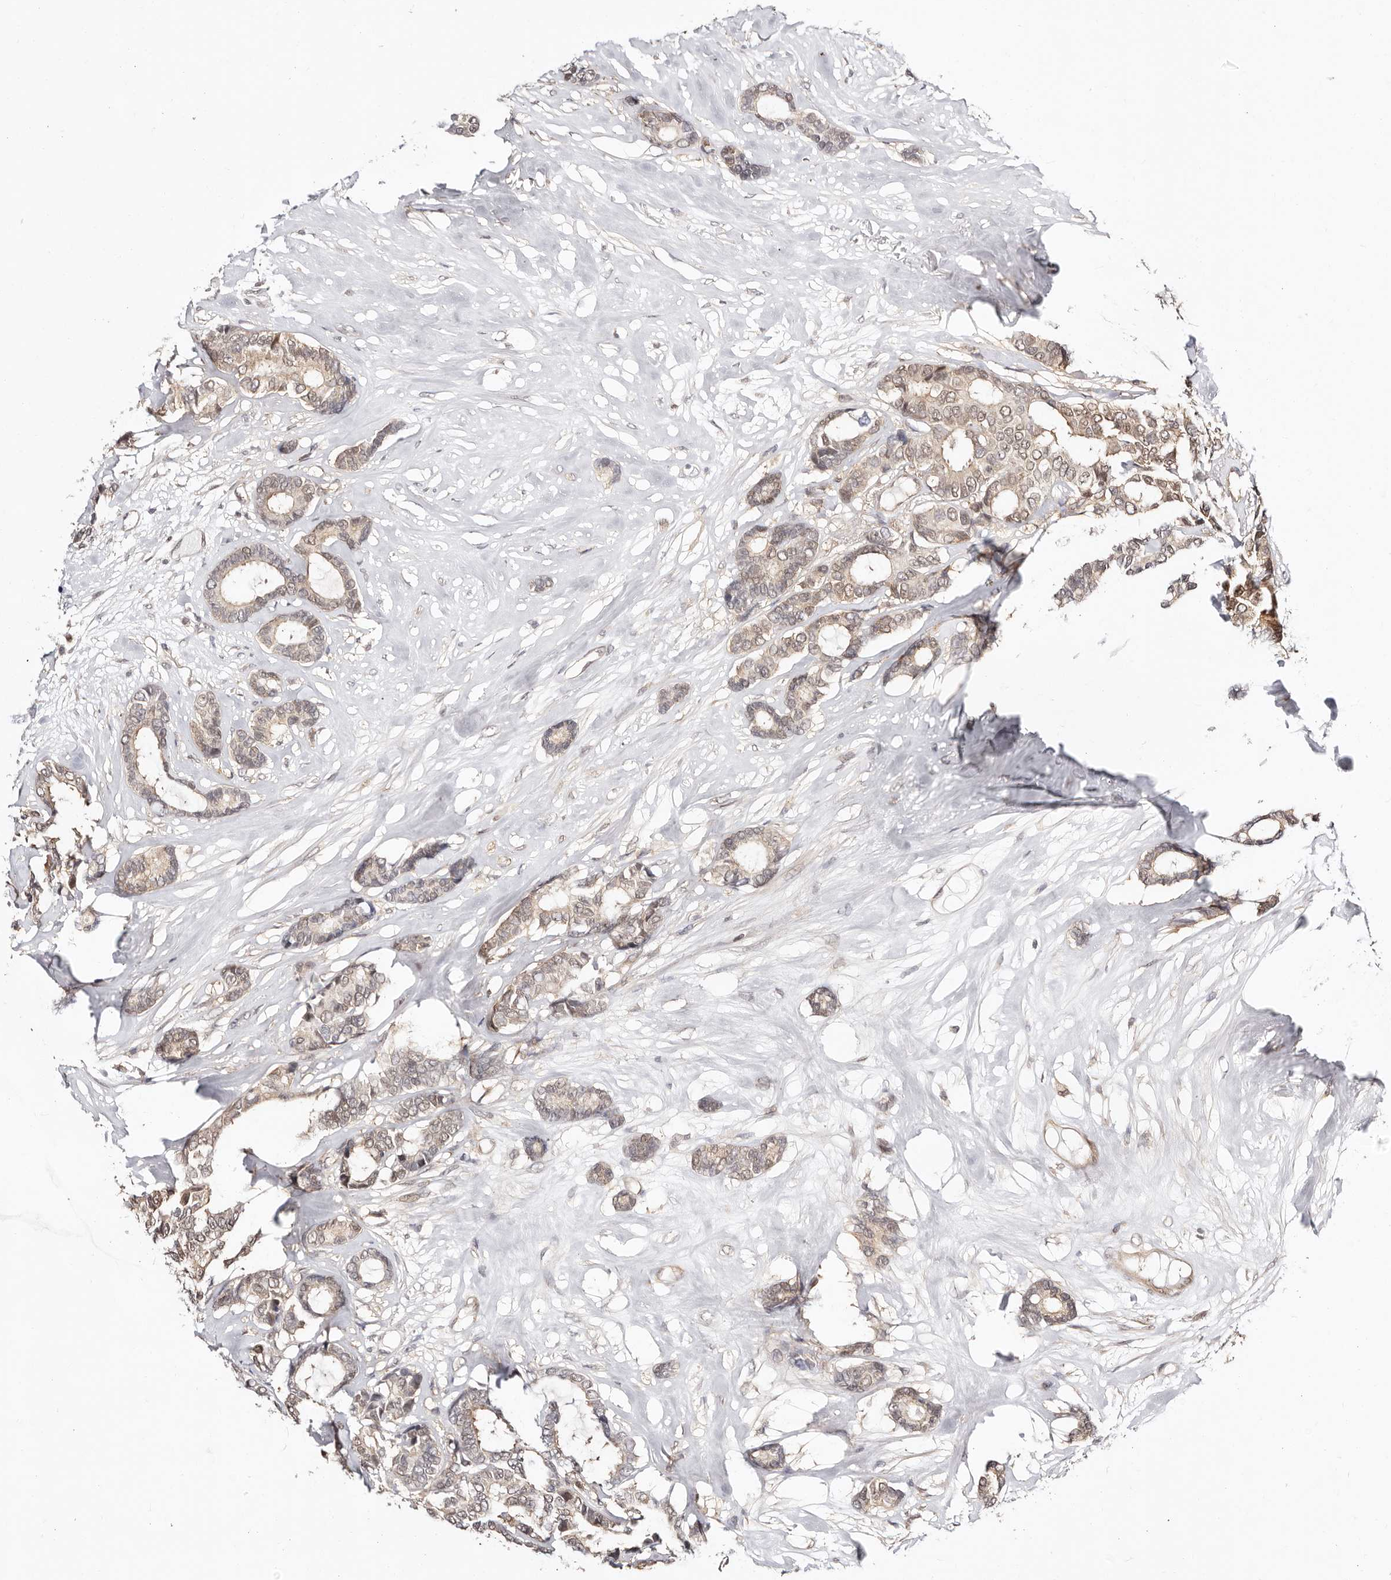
{"staining": {"intensity": "moderate", "quantity": "25%-75%", "location": "cytoplasmic/membranous,nuclear"}, "tissue": "breast cancer", "cell_type": "Tumor cells", "image_type": "cancer", "snomed": [{"axis": "morphology", "description": "Duct carcinoma"}, {"axis": "topography", "description": "Breast"}], "caption": "This histopathology image exhibits breast cancer (invasive ductal carcinoma) stained with immunohistochemistry to label a protein in brown. The cytoplasmic/membranous and nuclear of tumor cells show moderate positivity for the protein. Nuclei are counter-stained blue.", "gene": "STAT5A", "patient": {"sex": "female", "age": 87}}